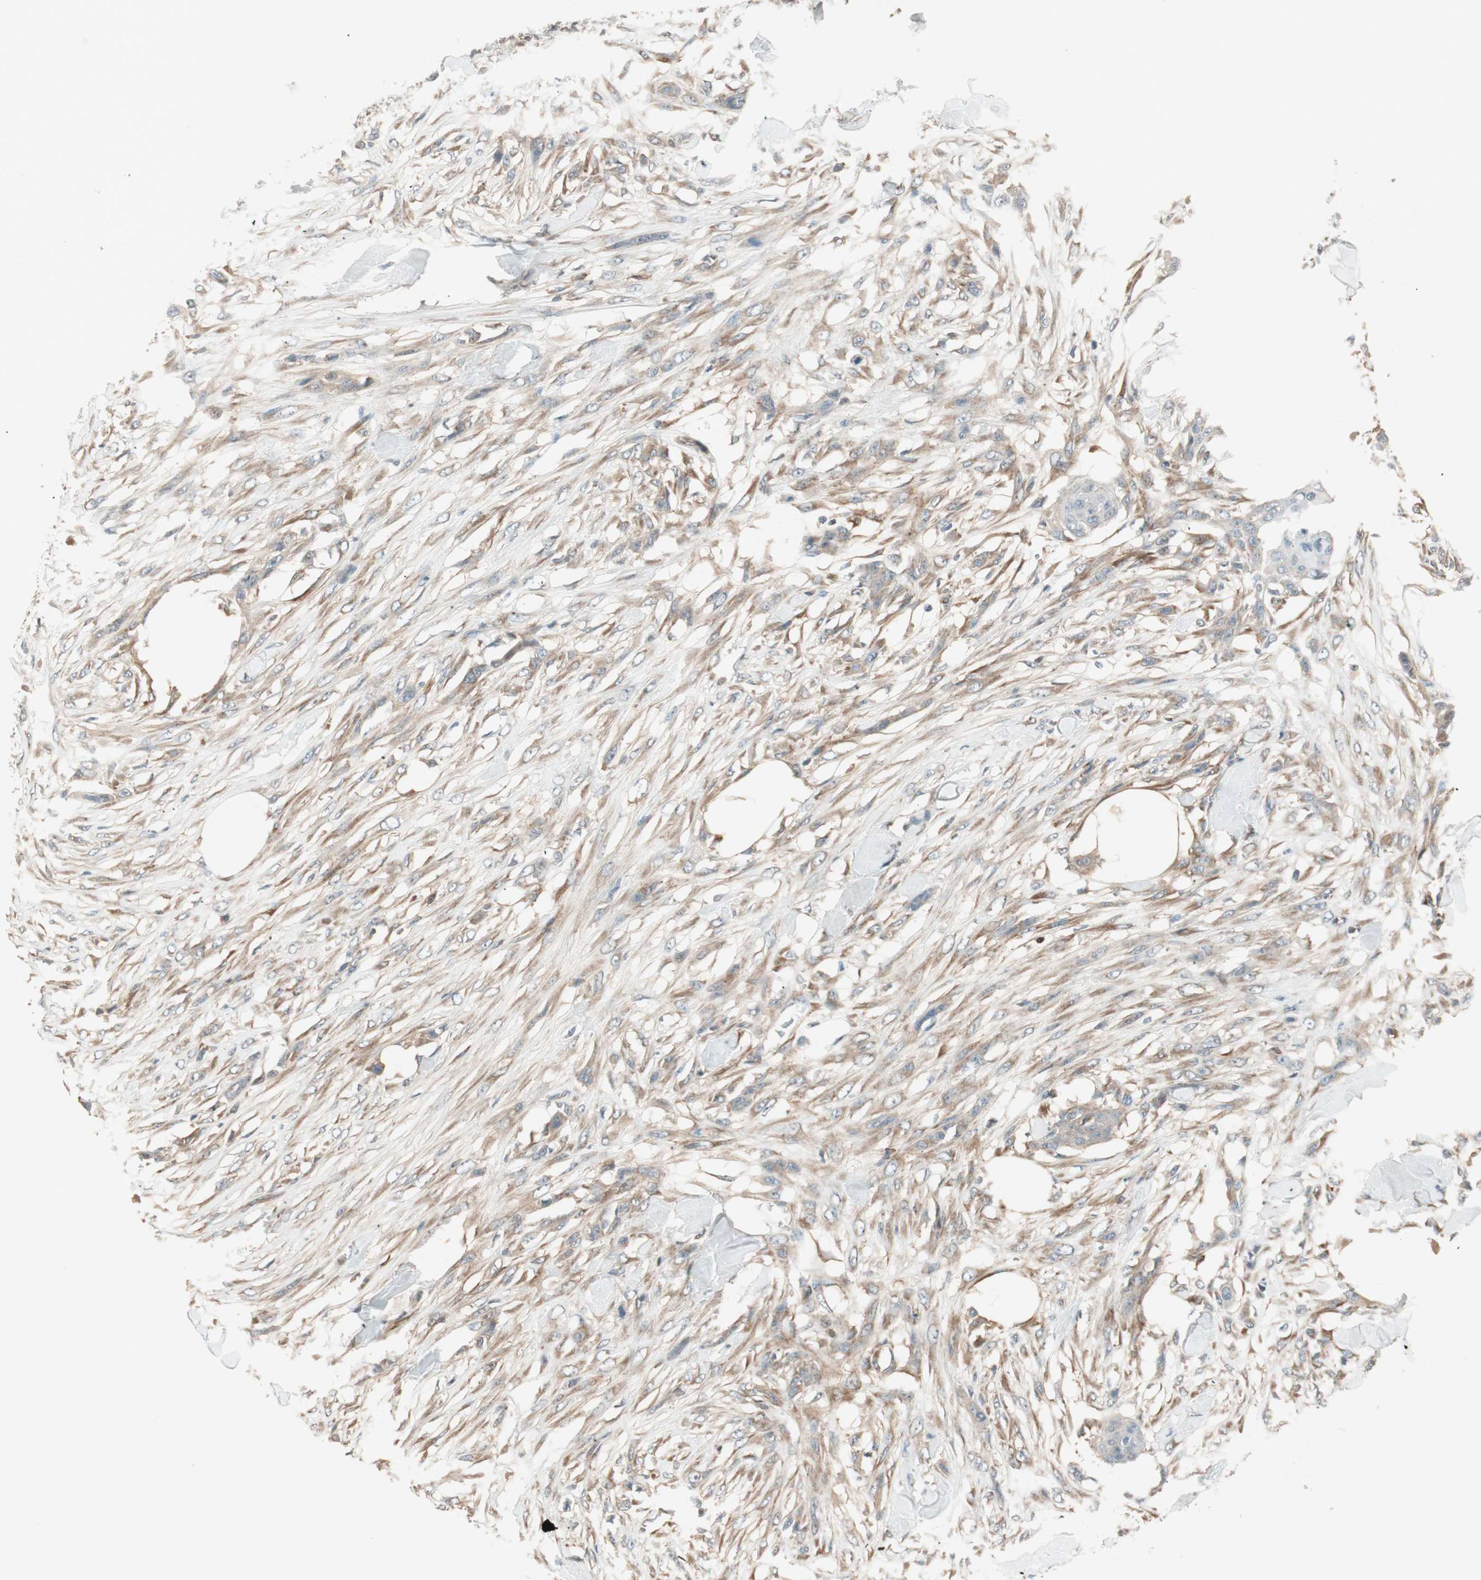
{"staining": {"intensity": "moderate", "quantity": ">75%", "location": "cytoplasmic/membranous"}, "tissue": "skin cancer", "cell_type": "Tumor cells", "image_type": "cancer", "snomed": [{"axis": "morphology", "description": "Squamous cell carcinoma, NOS"}, {"axis": "topography", "description": "Skin"}], "caption": "Protein expression analysis of human skin squamous cell carcinoma reveals moderate cytoplasmic/membranous staining in about >75% of tumor cells.", "gene": "BIN1", "patient": {"sex": "female", "age": 59}}